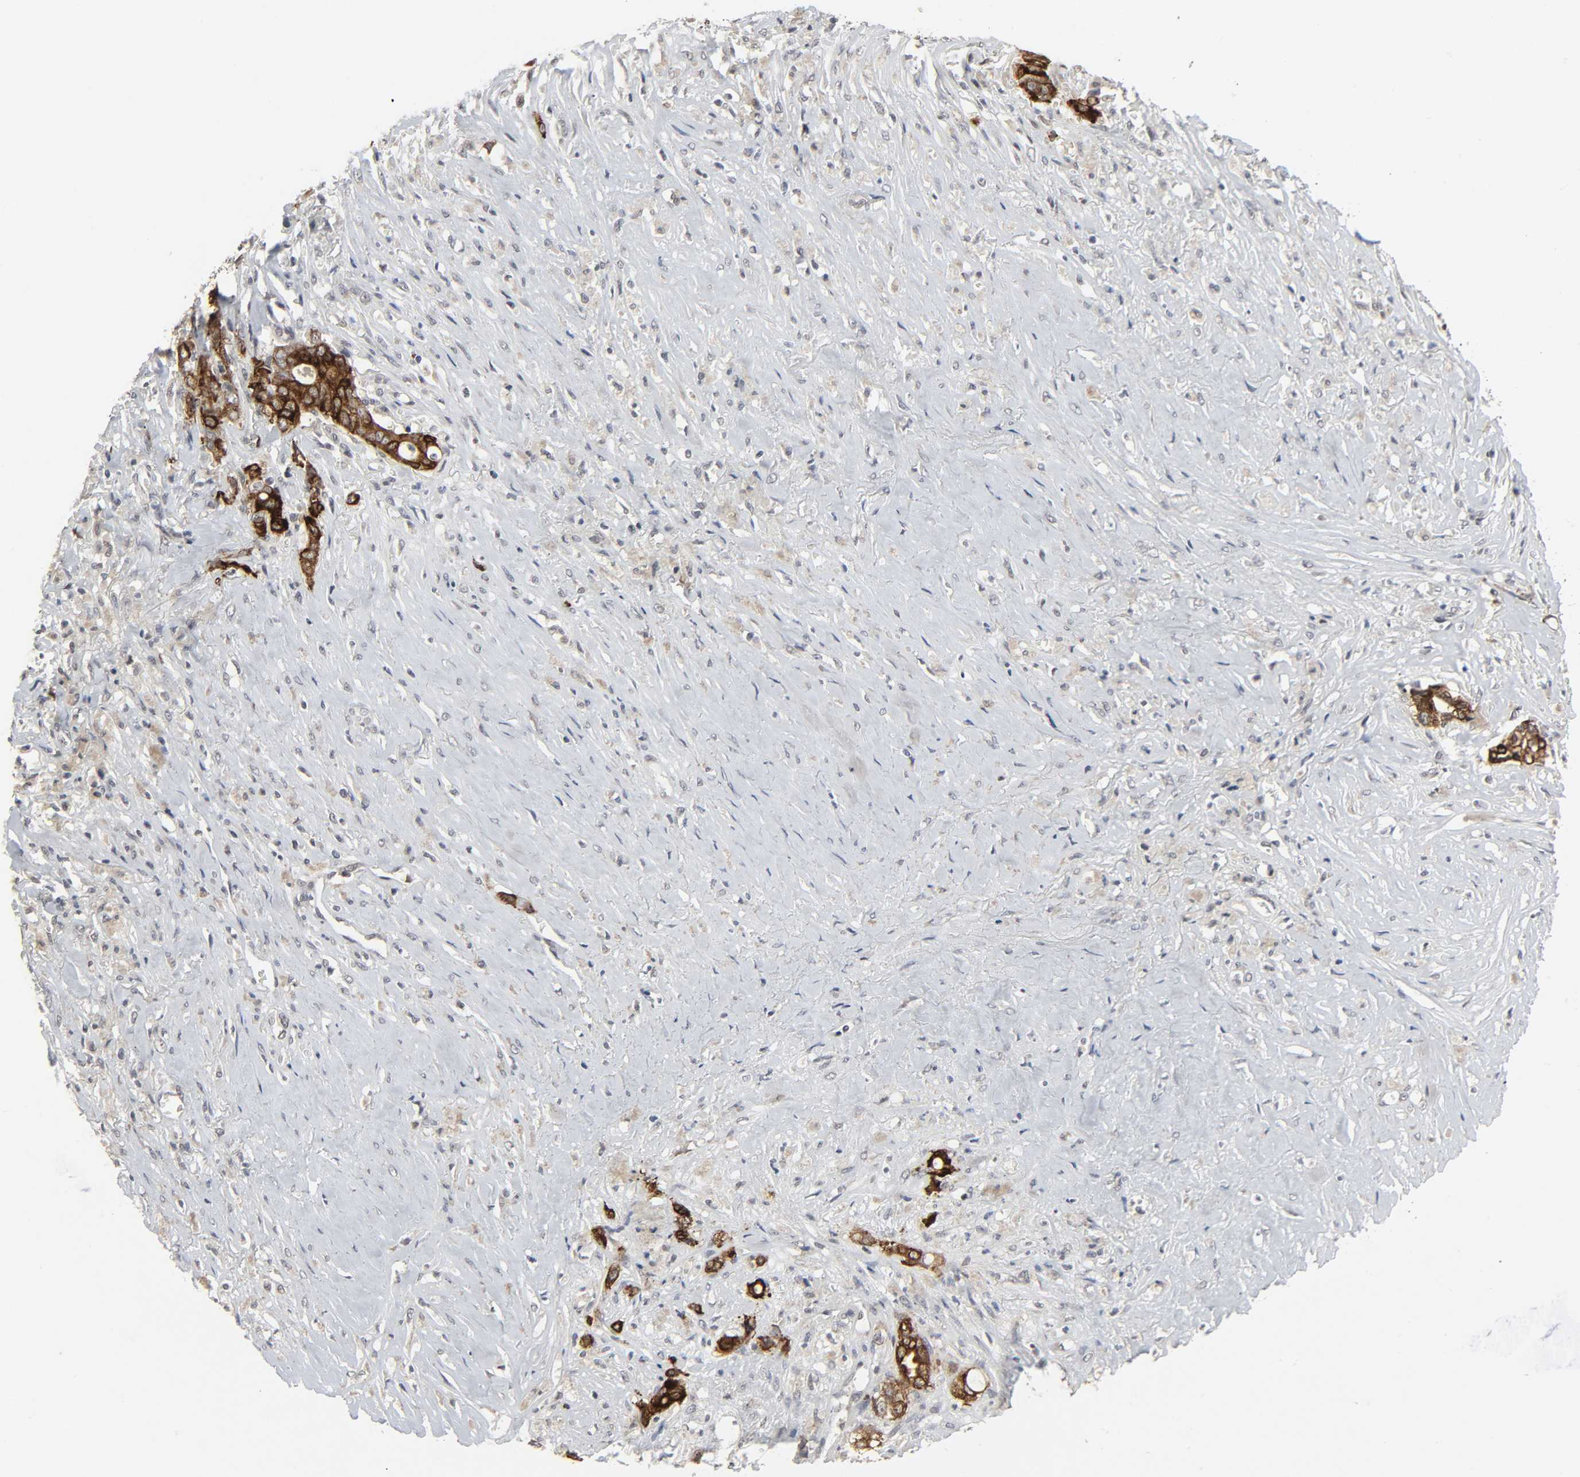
{"staining": {"intensity": "strong", "quantity": ">75%", "location": "cytoplasmic/membranous"}, "tissue": "liver cancer", "cell_type": "Tumor cells", "image_type": "cancer", "snomed": [{"axis": "morphology", "description": "Cholangiocarcinoma"}, {"axis": "topography", "description": "Liver"}], "caption": "Protein staining shows strong cytoplasmic/membranous positivity in approximately >75% of tumor cells in liver cancer. (DAB (3,3'-diaminobenzidine) IHC, brown staining for protein, blue staining for nuclei).", "gene": "MUC1", "patient": {"sex": "female", "age": 70}}